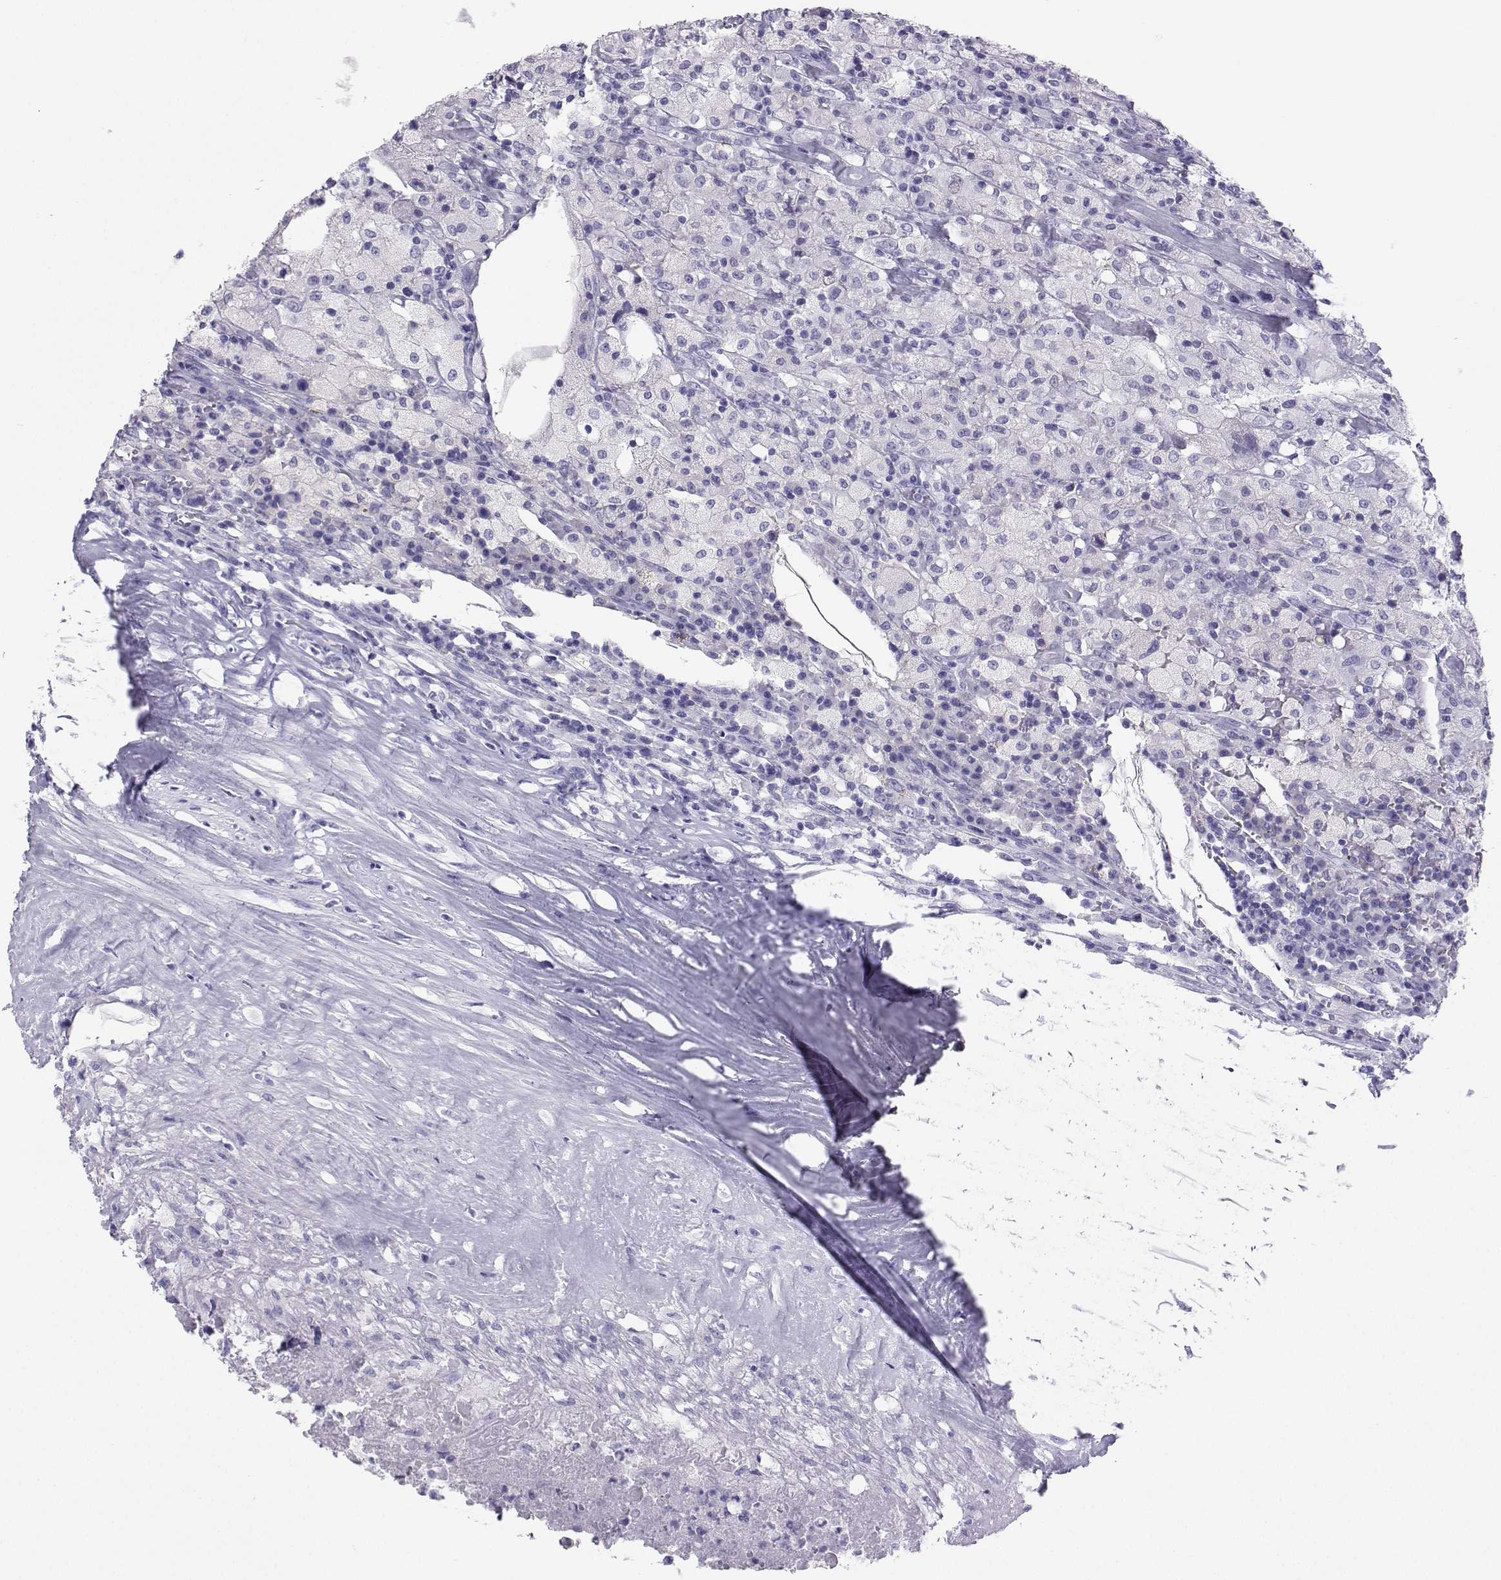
{"staining": {"intensity": "negative", "quantity": "none", "location": "none"}, "tissue": "testis cancer", "cell_type": "Tumor cells", "image_type": "cancer", "snomed": [{"axis": "morphology", "description": "Necrosis, NOS"}, {"axis": "morphology", "description": "Carcinoma, Embryonal, NOS"}, {"axis": "topography", "description": "Testis"}], "caption": "This image is of embryonal carcinoma (testis) stained with IHC to label a protein in brown with the nuclei are counter-stained blue. There is no expression in tumor cells.", "gene": "LORICRIN", "patient": {"sex": "male", "age": 19}}